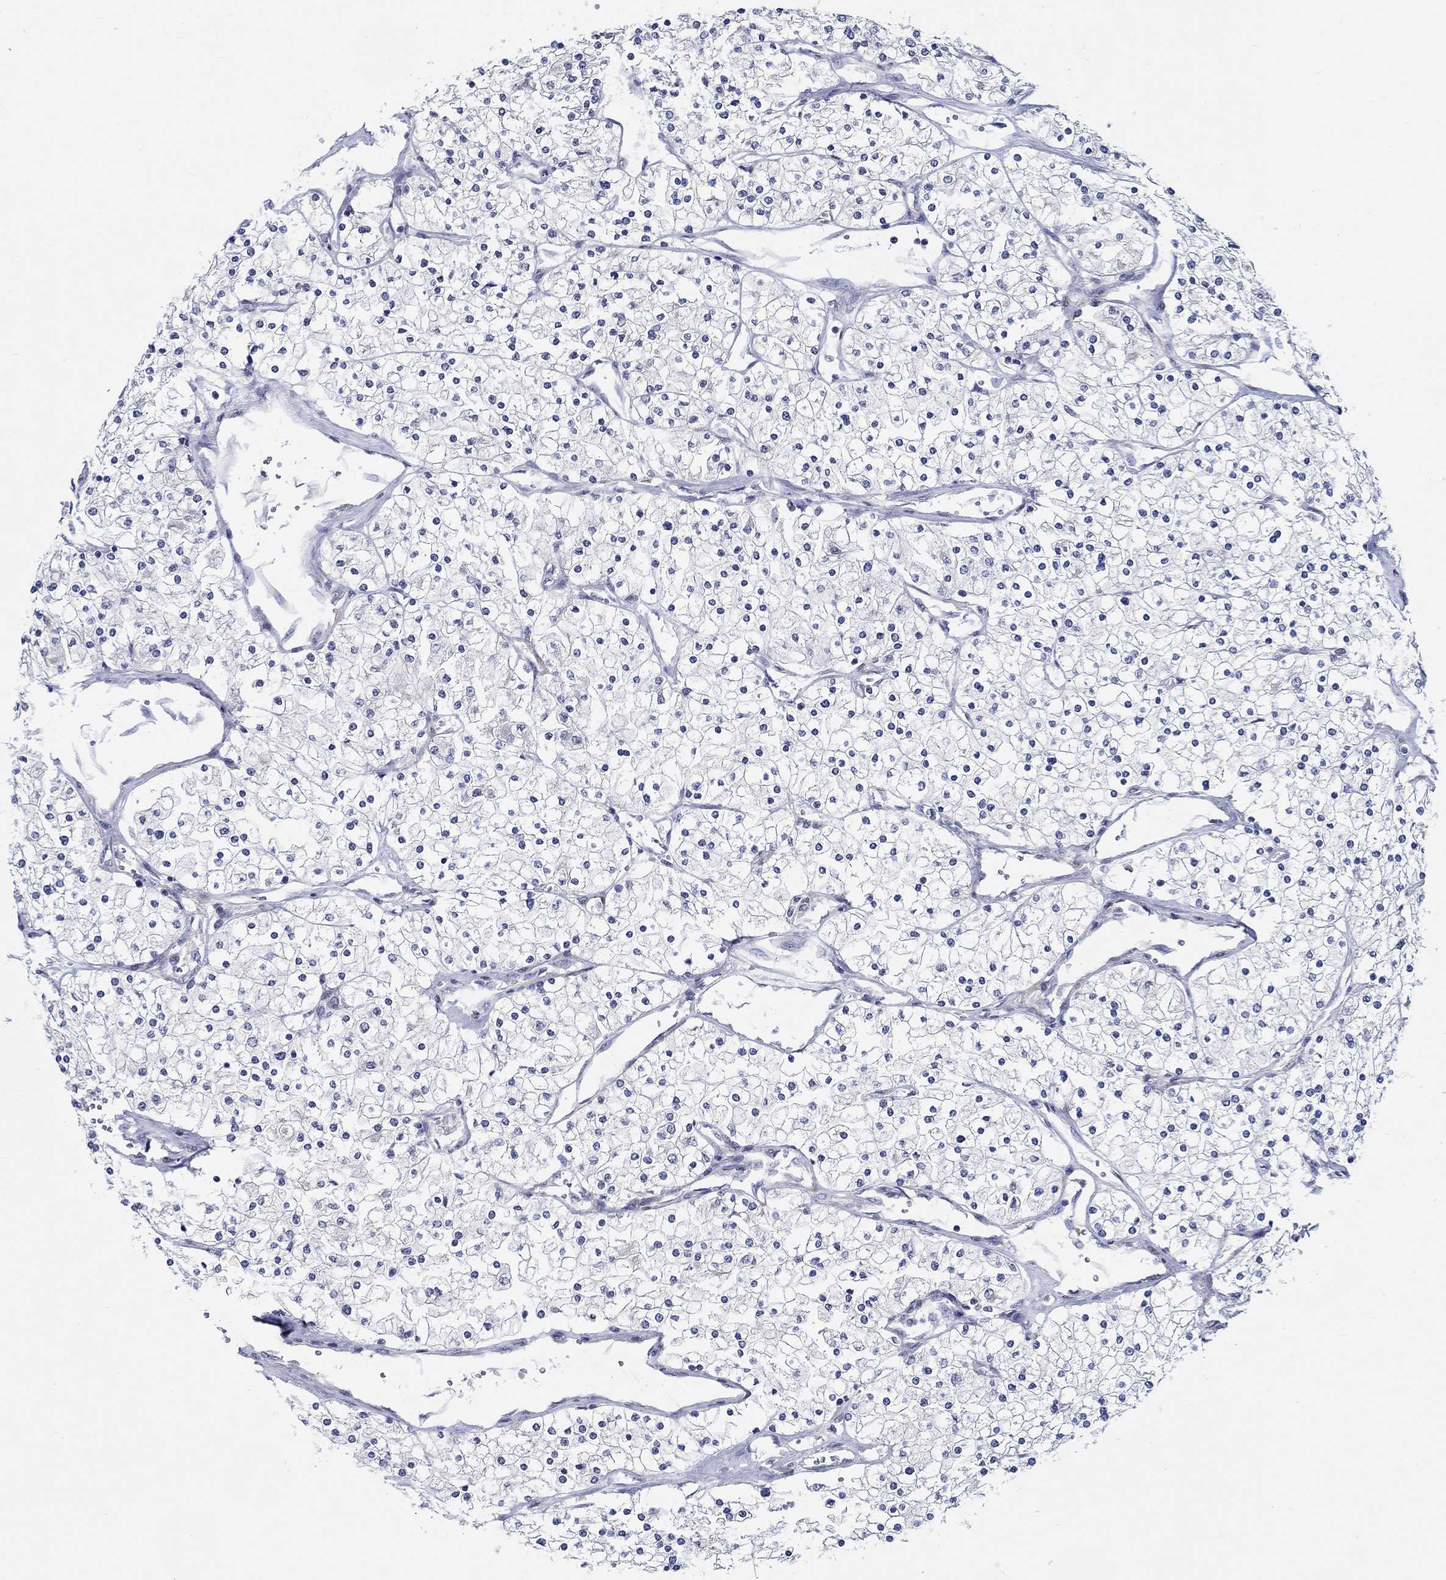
{"staining": {"intensity": "negative", "quantity": "none", "location": "none"}, "tissue": "renal cancer", "cell_type": "Tumor cells", "image_type": "cancer", "snomed": [{"axis": "morphology", "description": "Adenocarcinoma, NOS"}, {"axis": "topography", "description": "Kidney"}], "caption": "DAB (3,3'-diaminobenzidine) immunohistochemical staining of human renal adenocarcinoma demonstrates no significant expression in tumor cells.", "gene": "PDE1B", "patient": {"sex": "male", "age": 80}}